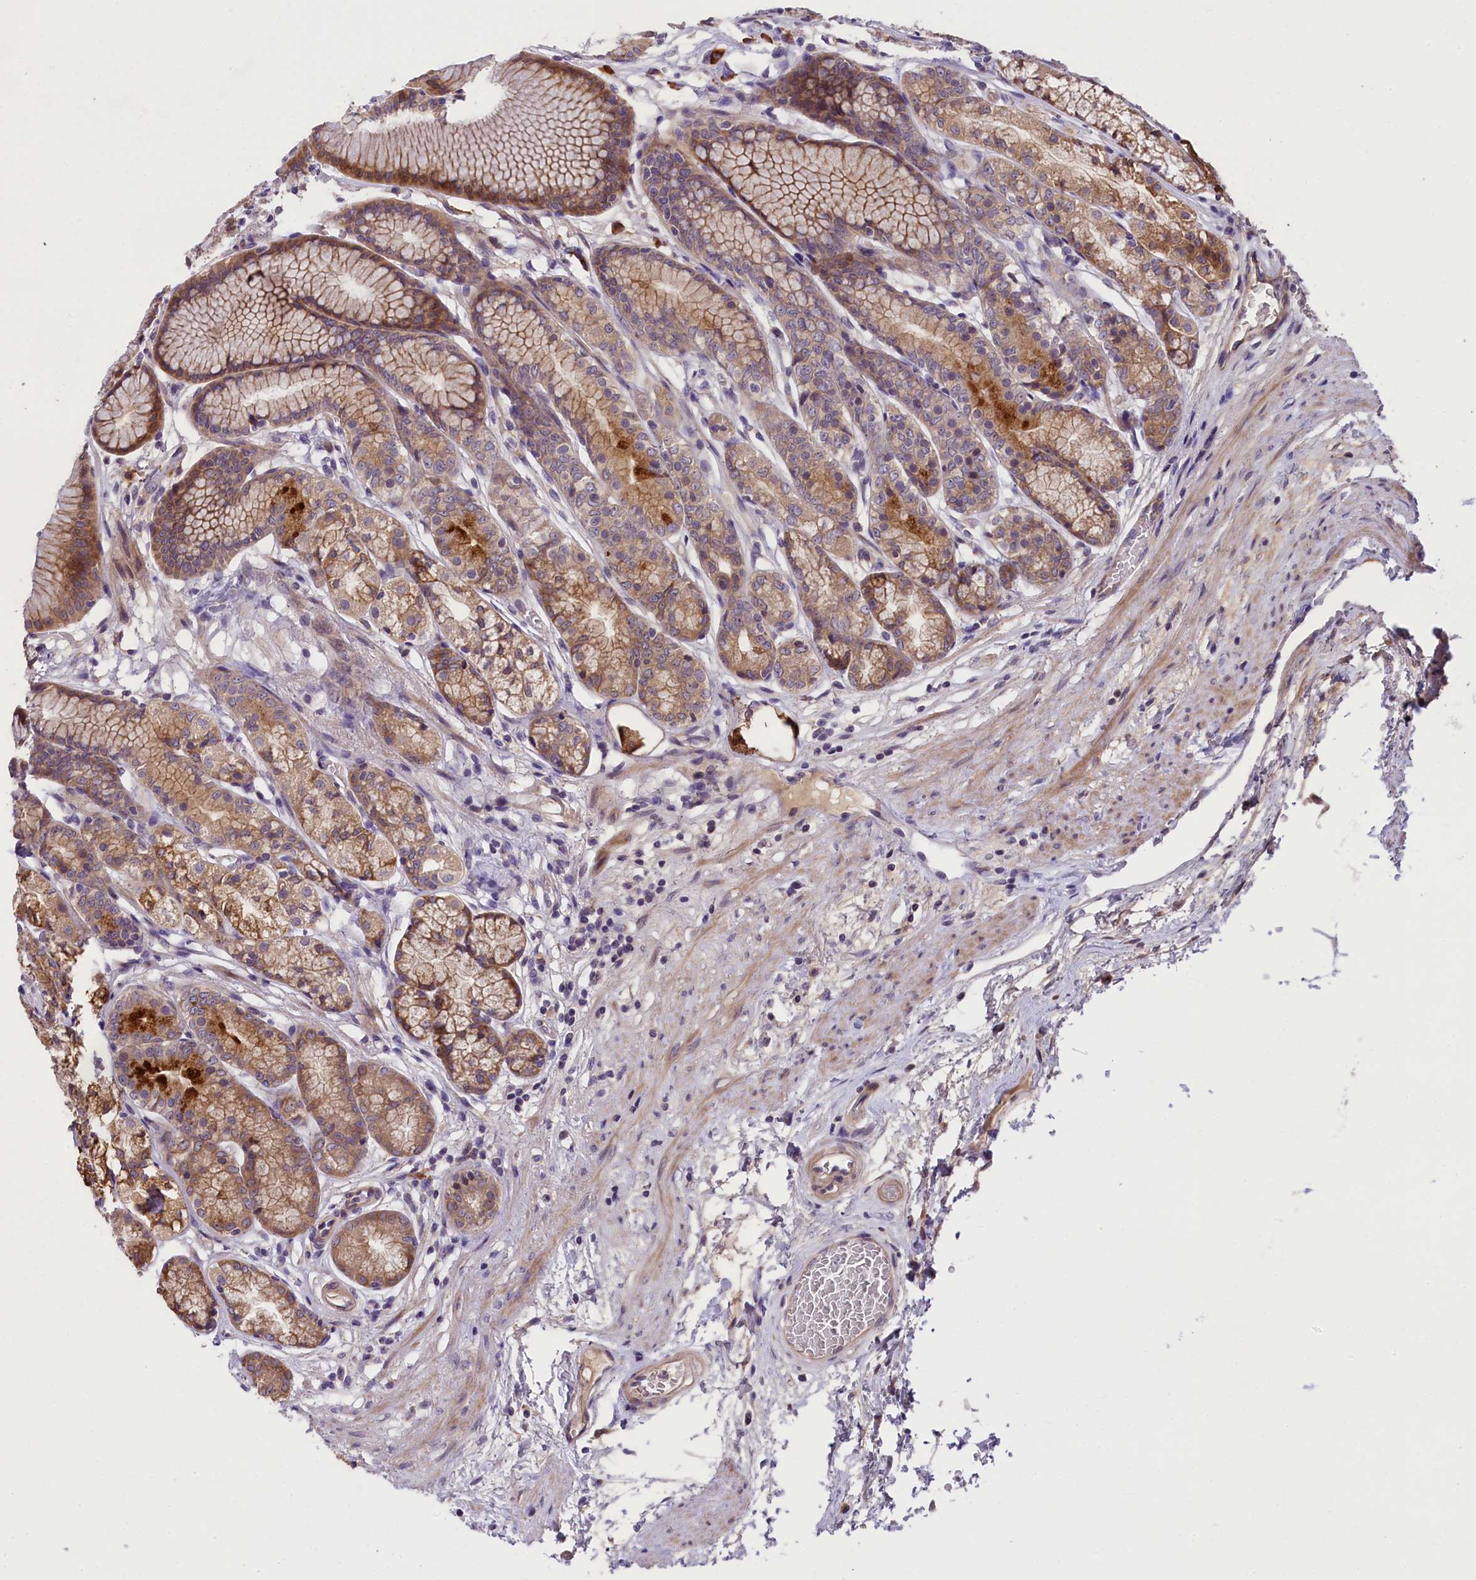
{"staining": {"intensity": "moderate", "quantity": ">75%", "location": "cytoplasmic/membranous,nuclear"}, "tissue": "stomach", "cell_type": "Glandular cells", "image_type": "normal", "snomed": [{"axis": "morphology", "description": "Normal tissue, NOS"}, {"axis": "morphology", "description": "Adenocarcinoma, NOS"}, {"axis": "morphology", "description": "Adenocarcinoma, High grade"}, {"axis": "topography", "description": "Stomach, upper"}, {"axis": "topography", "description": "Stomach"}], "caption": "The histopathology image reveals staining of benign stomach, revealing moderate cytoplasmic/membranous,nuclear protein staining (brown color) within glandular cells.", "gene": "ABCC10", "patient": {"sex": "female", "age": 65}}